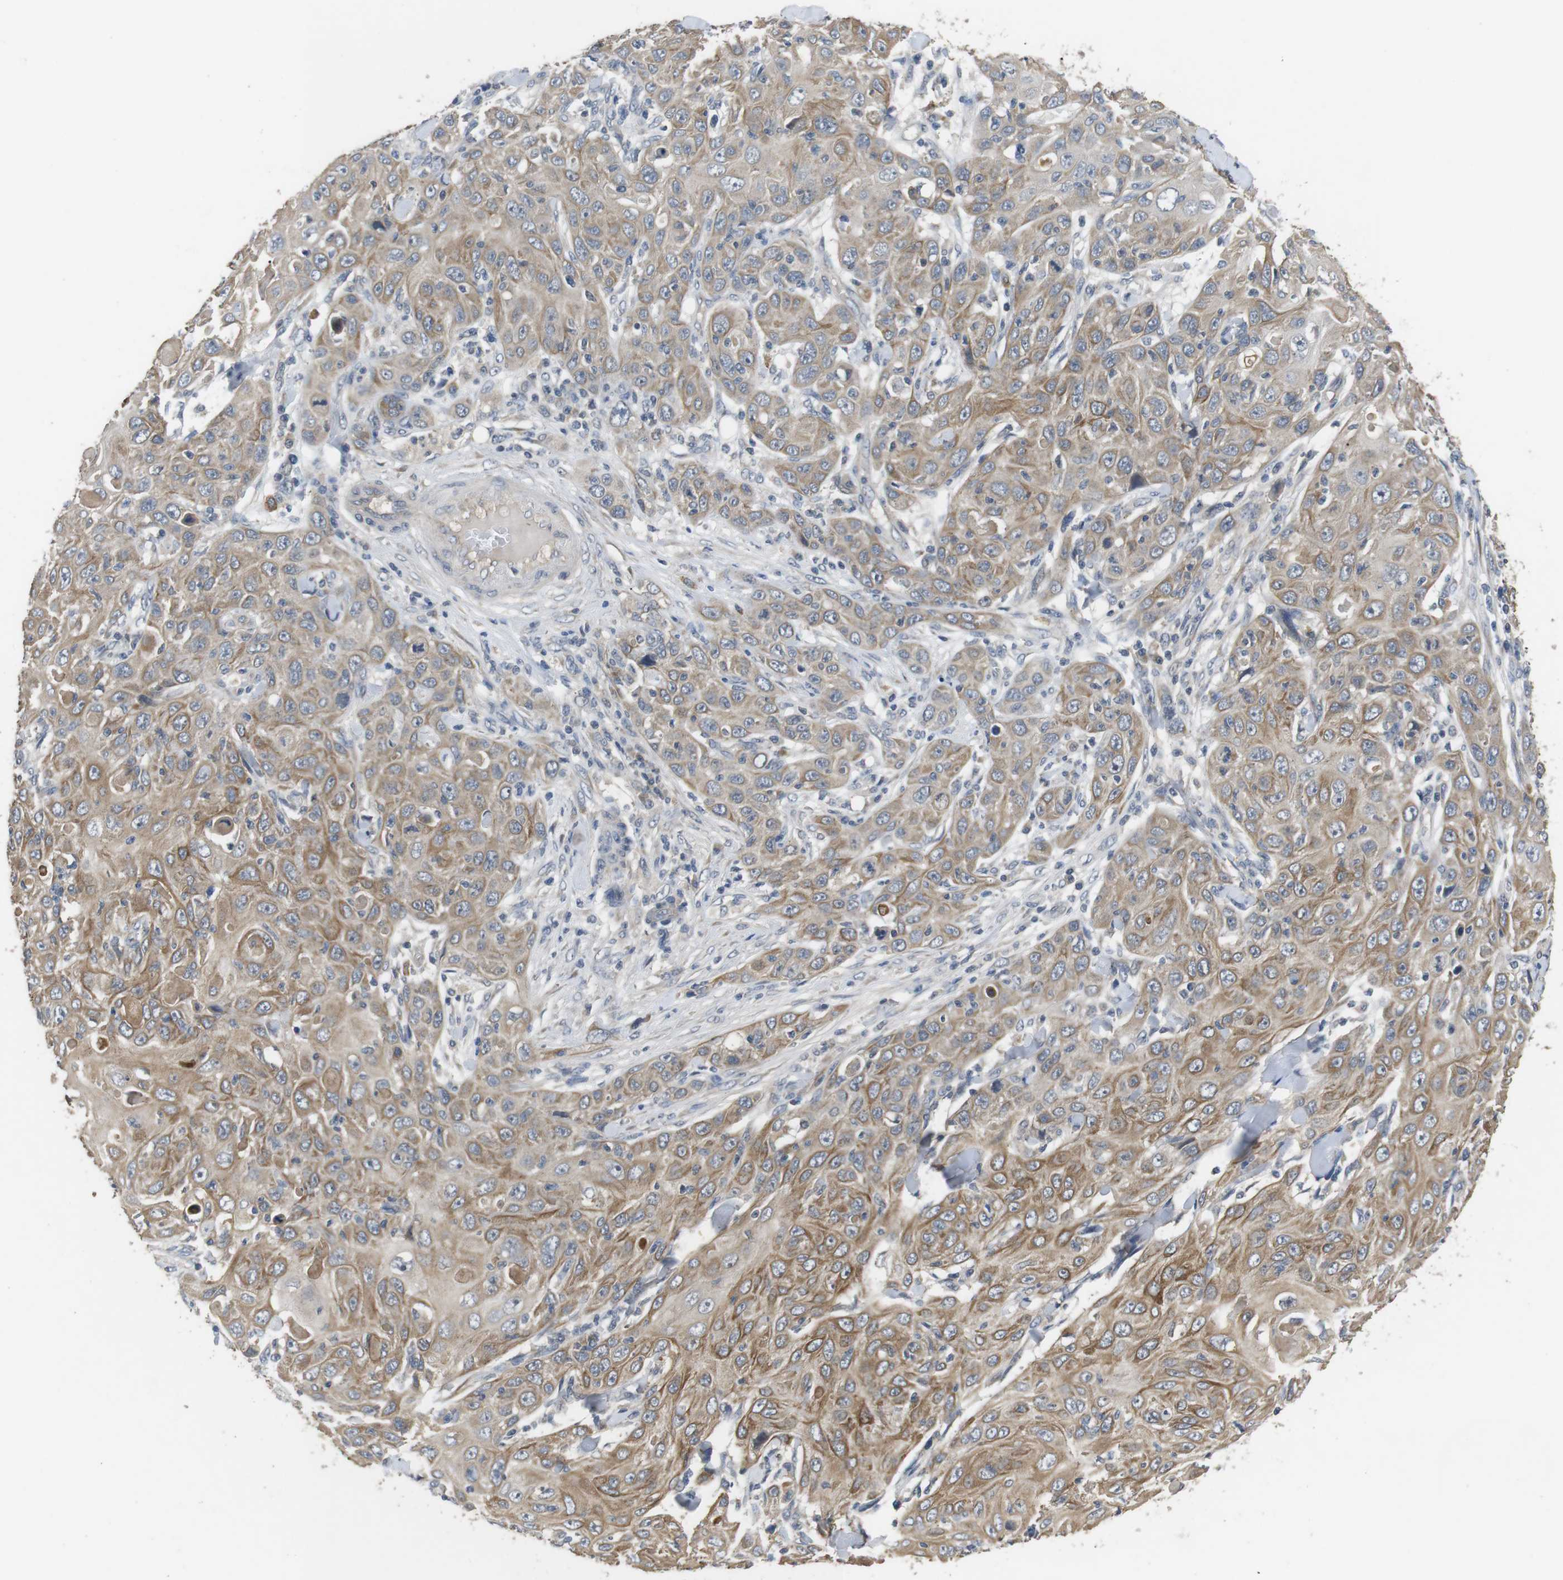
{"staining": {"intensity": "moderate", "quantity": "25%-75%", "location": "cytoplasmic/membranous"}, "tissue": "skin cancer", "cell_type": "Tumor cells", "image_type": "cancer", "snomed": [{"axis": "morphology", "description": "Squamous cell carcinoma, NOS"}, {"axis": "topography", "description": "Skin"}], "caption": "Immunohistochemistry of human skin squamous cell carcinoma exhibits medium levels of moderate cytoplasmic/membranous positivity in approximately 25%-75% of tumor cells.", "gene": "ADGRL3", "patient": {"sex": "female", "age": 88}}